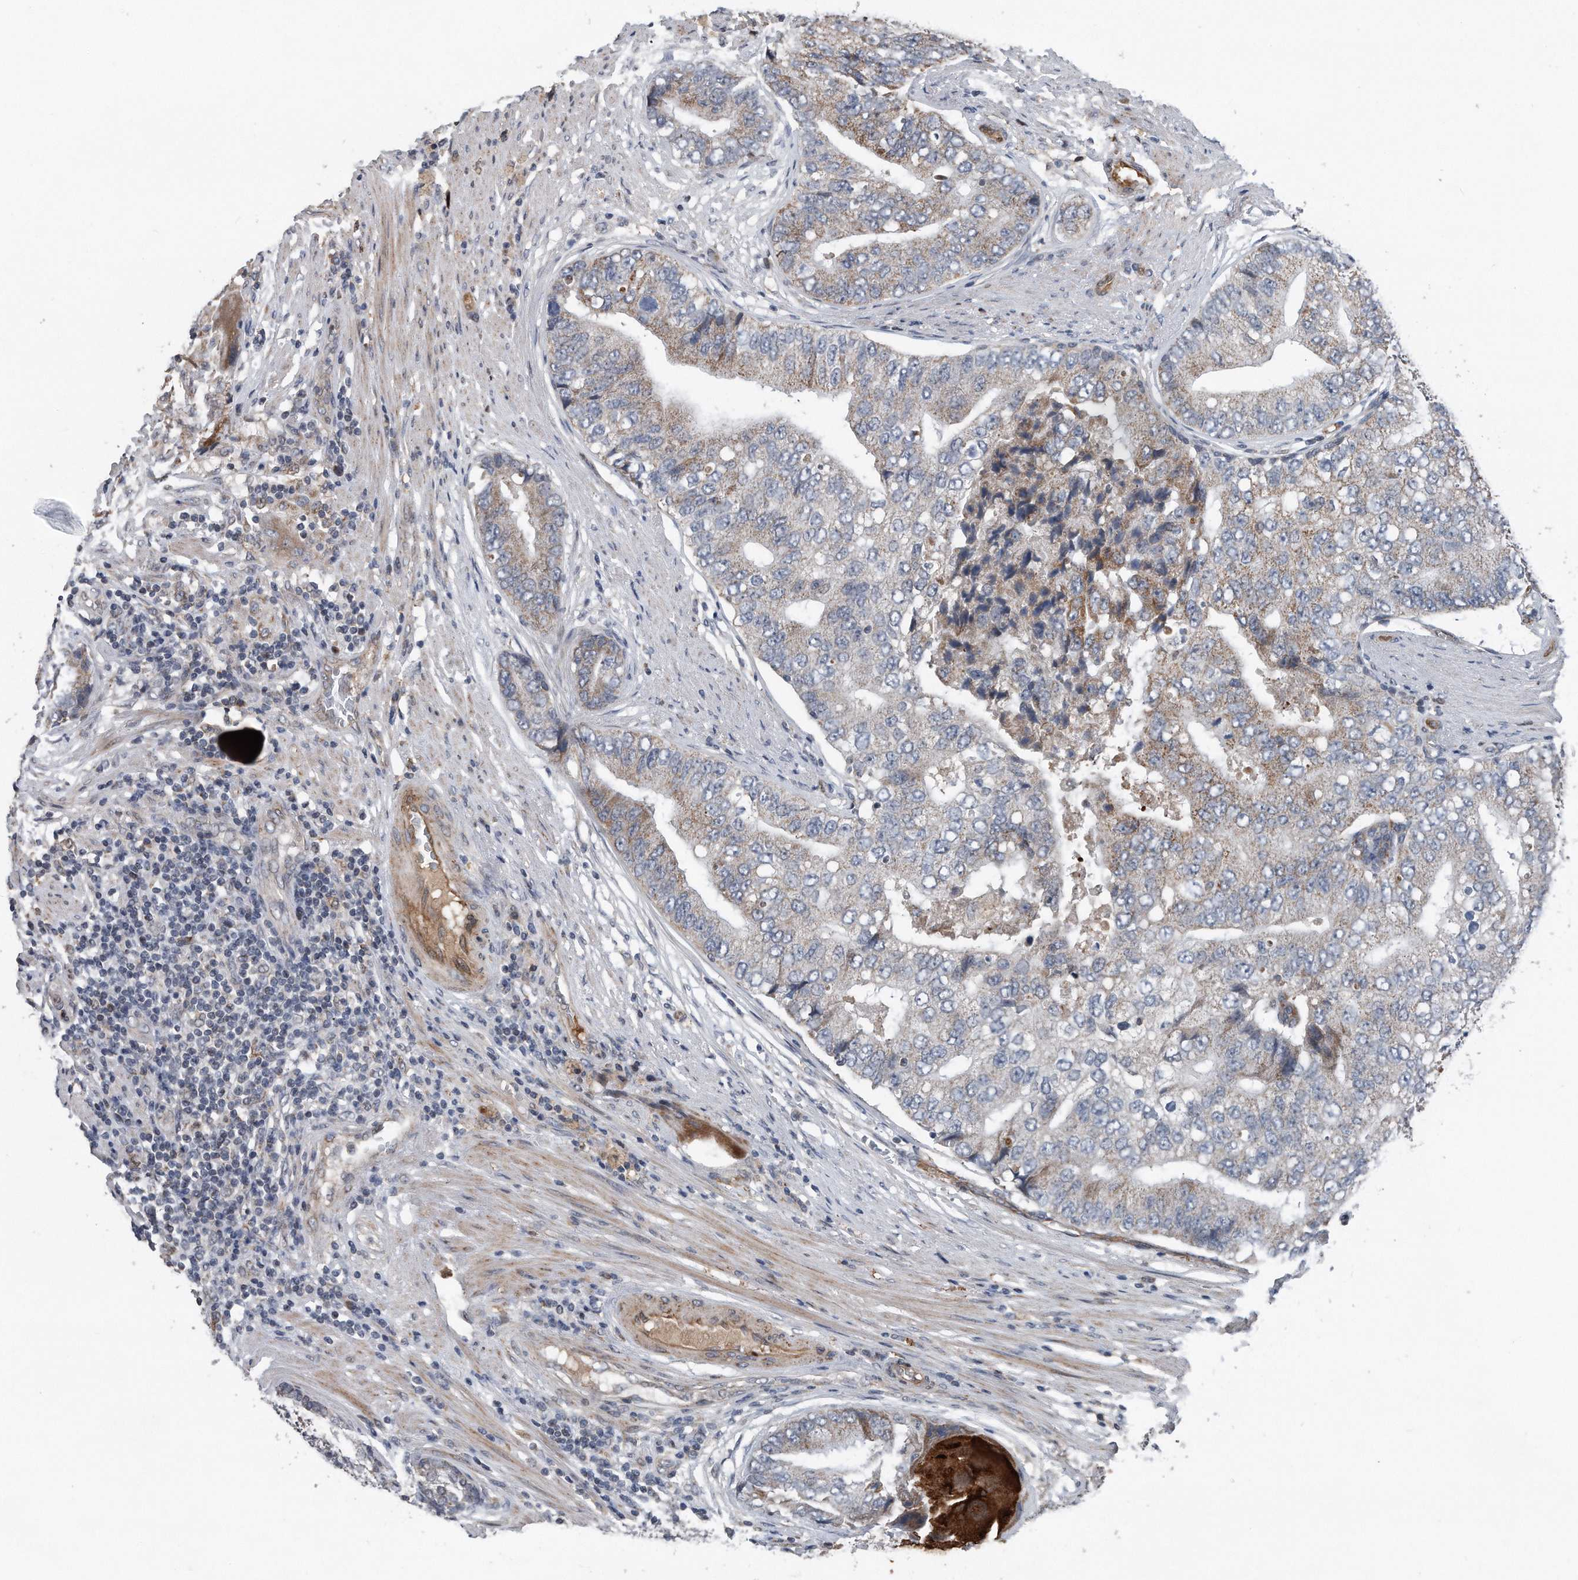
{"staining": {"intensity": "weak", "quantity": "25%-75%", "location": "cytoplasmic/membranous"}, "tissue": "prostate cancer", "cell_type": "Tumor cells", "image_type": "cancer", "snomed": [{"axis": "morphology", "description": "Adenocarcinoma, High grade"}, {"axis": "topography", "description": "Prostate"}], "caption": "Protein positivity by immunohistochemistry (IHC) shows weak cytoplasmic/membranous staining in approximately 25%-75% of tumor cells in prostate cancer (high-grade adenocarcinoma).", "gene": "DST", "patient": {"sex": "male", "age": 70}}